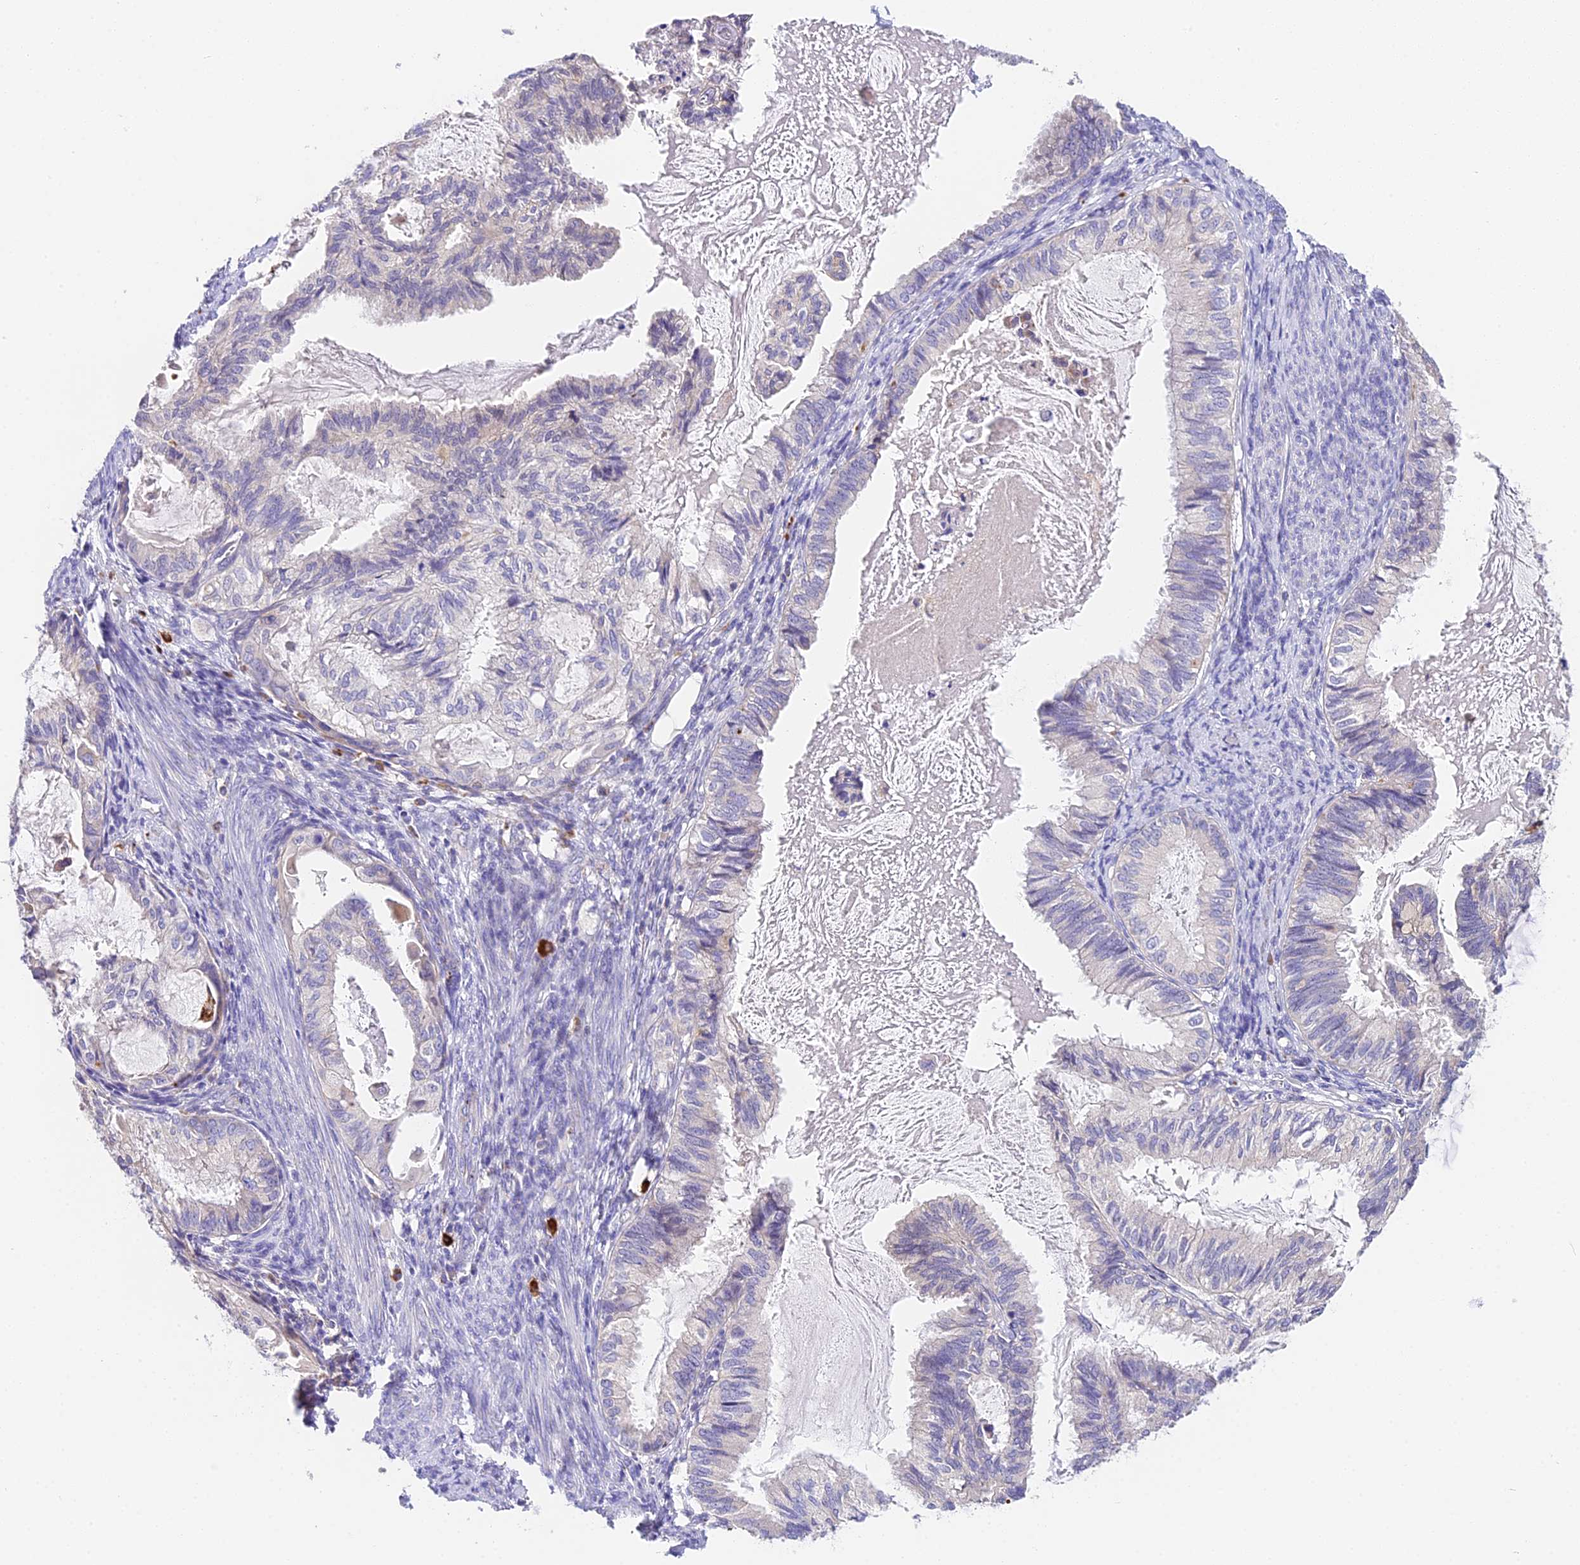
{"staining": {"intensity": "negative", "quantity": "none", "location": "none"}, "tissue": "cervical cancer", "cell_type": "Tumor cells", "image_type": "cancer", "snomed": [{"axis": "morphology", "description": "Normal tissue, NOS"}, {"axis": "morphology", "description": "Adenocarcinoma, NOS"}, {"axis": "topography", "description": "Cervix"}, {"axis": "topography", "description": "Endometrium"}], "caption": "Immunohistochemistry photomicrograph of adenocarcinoma (cervical) stained for a protein (brown), which shows no staining in tumor cells.", "gene": "LYPD6", "patient": {"sex": "female", "age": 86}}